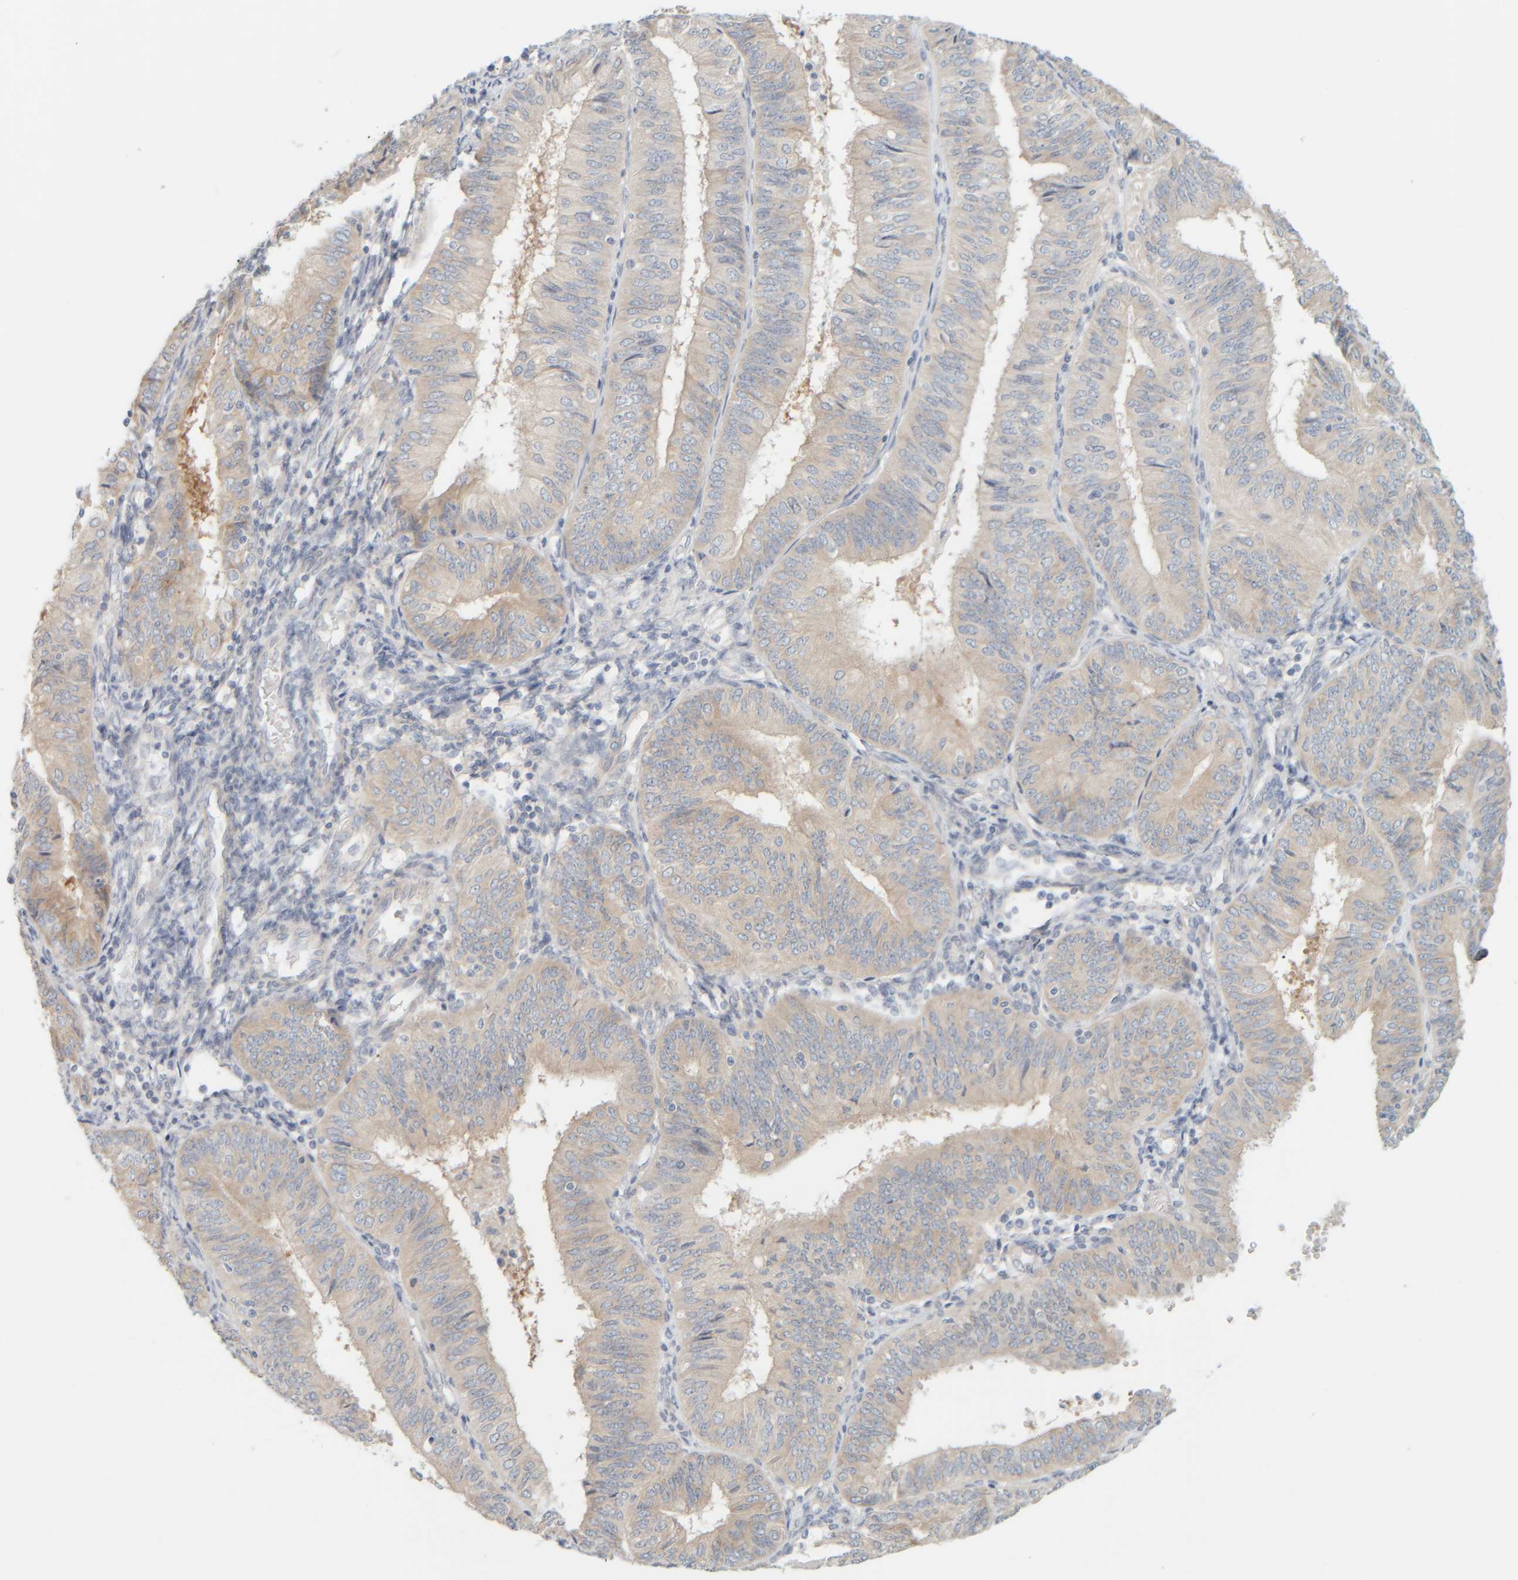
{"staining": {"intensity": "weak", "quantity": ">75%", "location": "cytoplasmic/membranous"}, "tissue": "endometrial cancer", "cell_type": "Tumor cells", "image_type": "cancer", "snomed": [{"axis": "morphology", "description": "Adenocarcinoma, NOS"}, {"axis": "topography", "description": "Endometrium"}], "caption": "High-power microscopy captured an immunohistochemistry photomicrograph of adenocarcinoma (endometrial), revealing weak cytoplasmic/membranous positivity in approximately >75% of tumor cells. The staining was performed using DAB to visualize the protein expression in brown, while the nuclei were stained in blue with hematoxylin (Magnification: 20x).", "gene": "PTGES3L-AARSD1", "patient": {"sex": "female", "age": 58}}